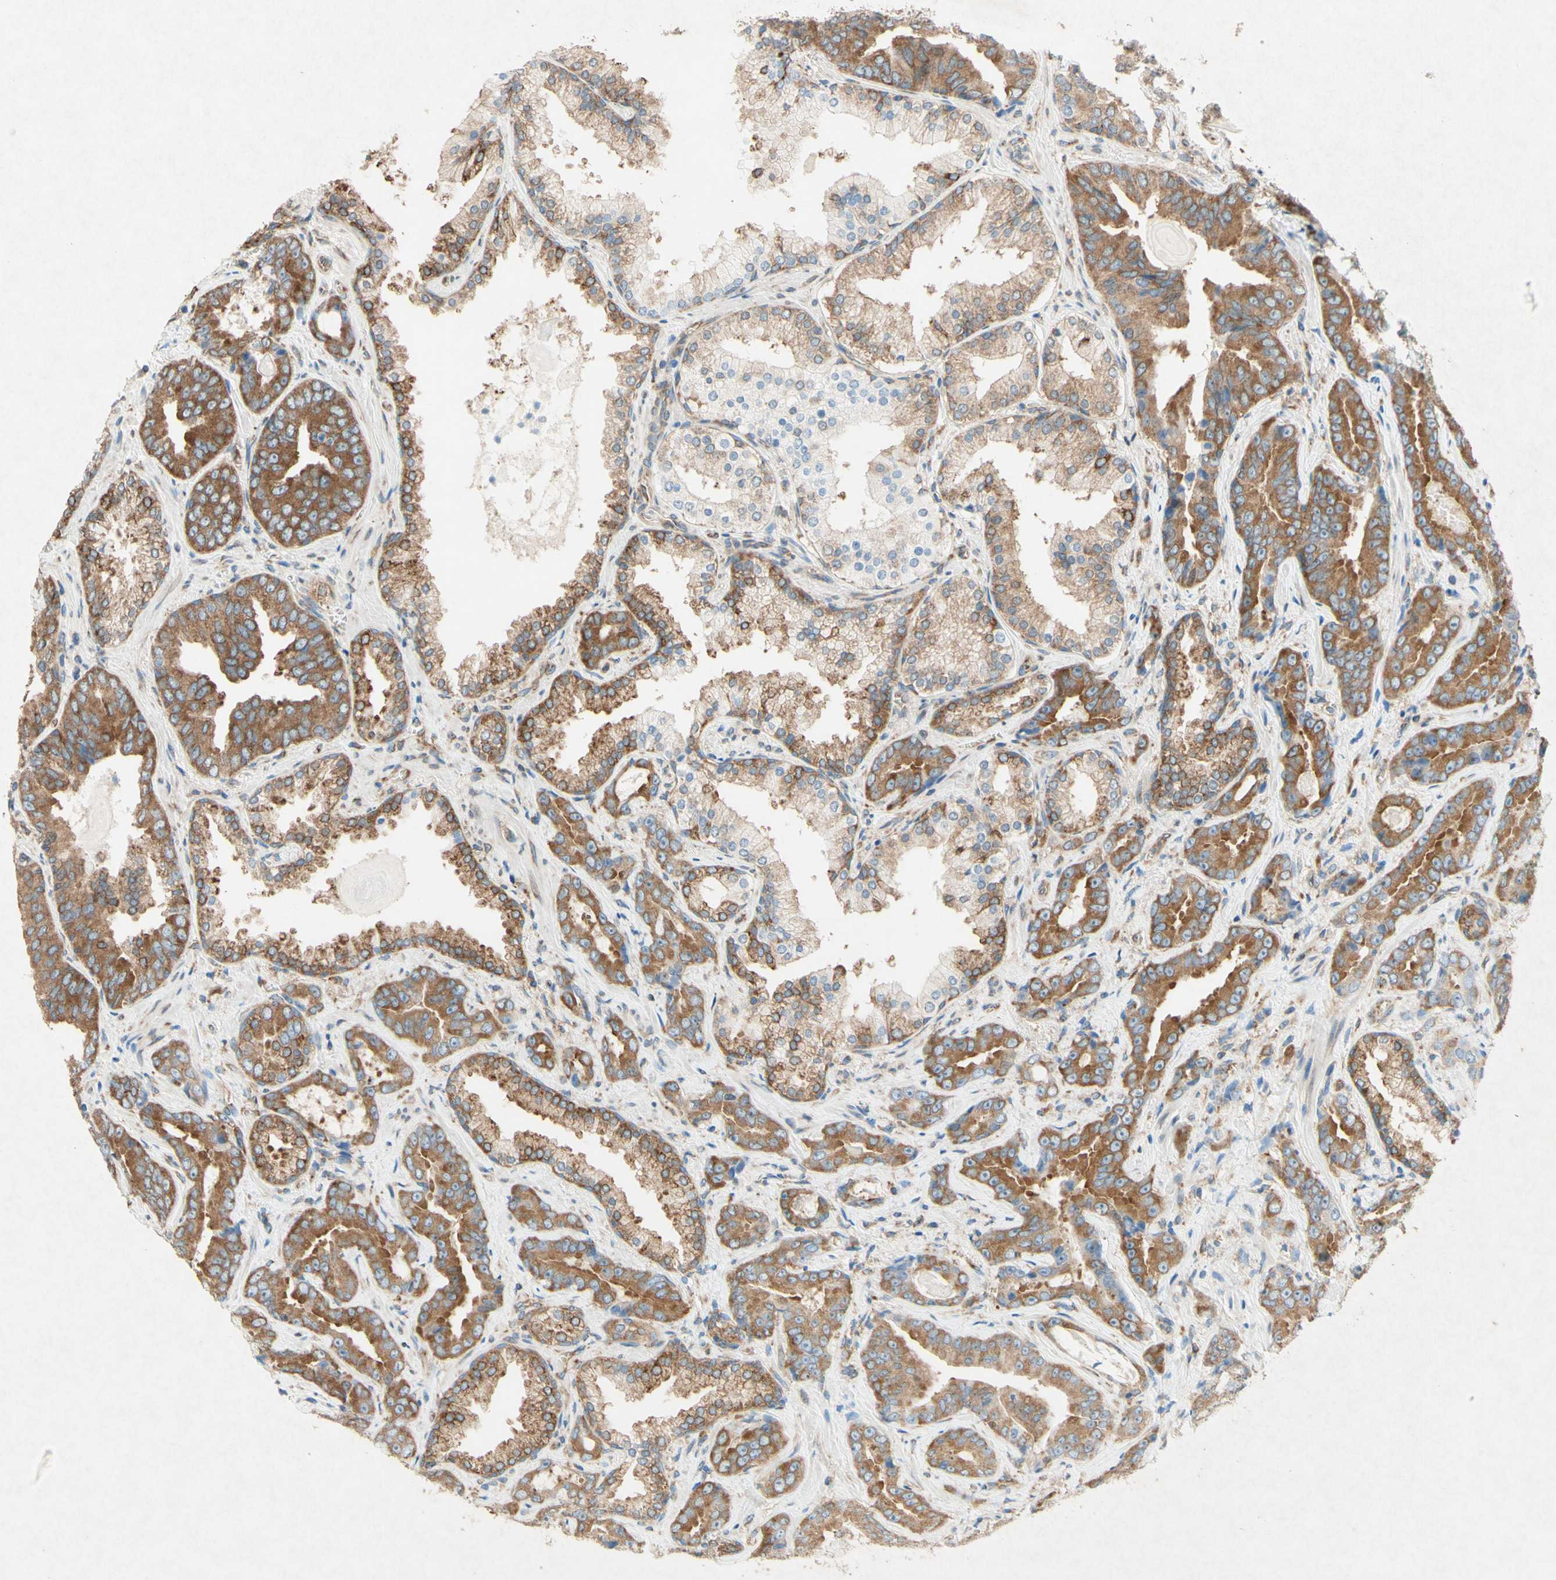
{"staining": {"intensity": "moderate", "quantity": ">75%", "location": "cytoplasmic/membranous"}, "tissue": "prostate cancer", "cell_type": "Tumor cells", "image_type": "cancer", "snomed": [{"axis": "morphology", "description": "Adenocarcinoma, Low grade"}, {"axis": "topography", "description": "Prostate"}], "caption": "Prostate adenocarcinoma (low-grade) tissue shows moderate cytoplasmic/membranous staining in approximately >75% of tumor cells, visualized by immunohistochemistry.", "gene": "PABPC1", "patient": {"sex": "male", "age": 60}}